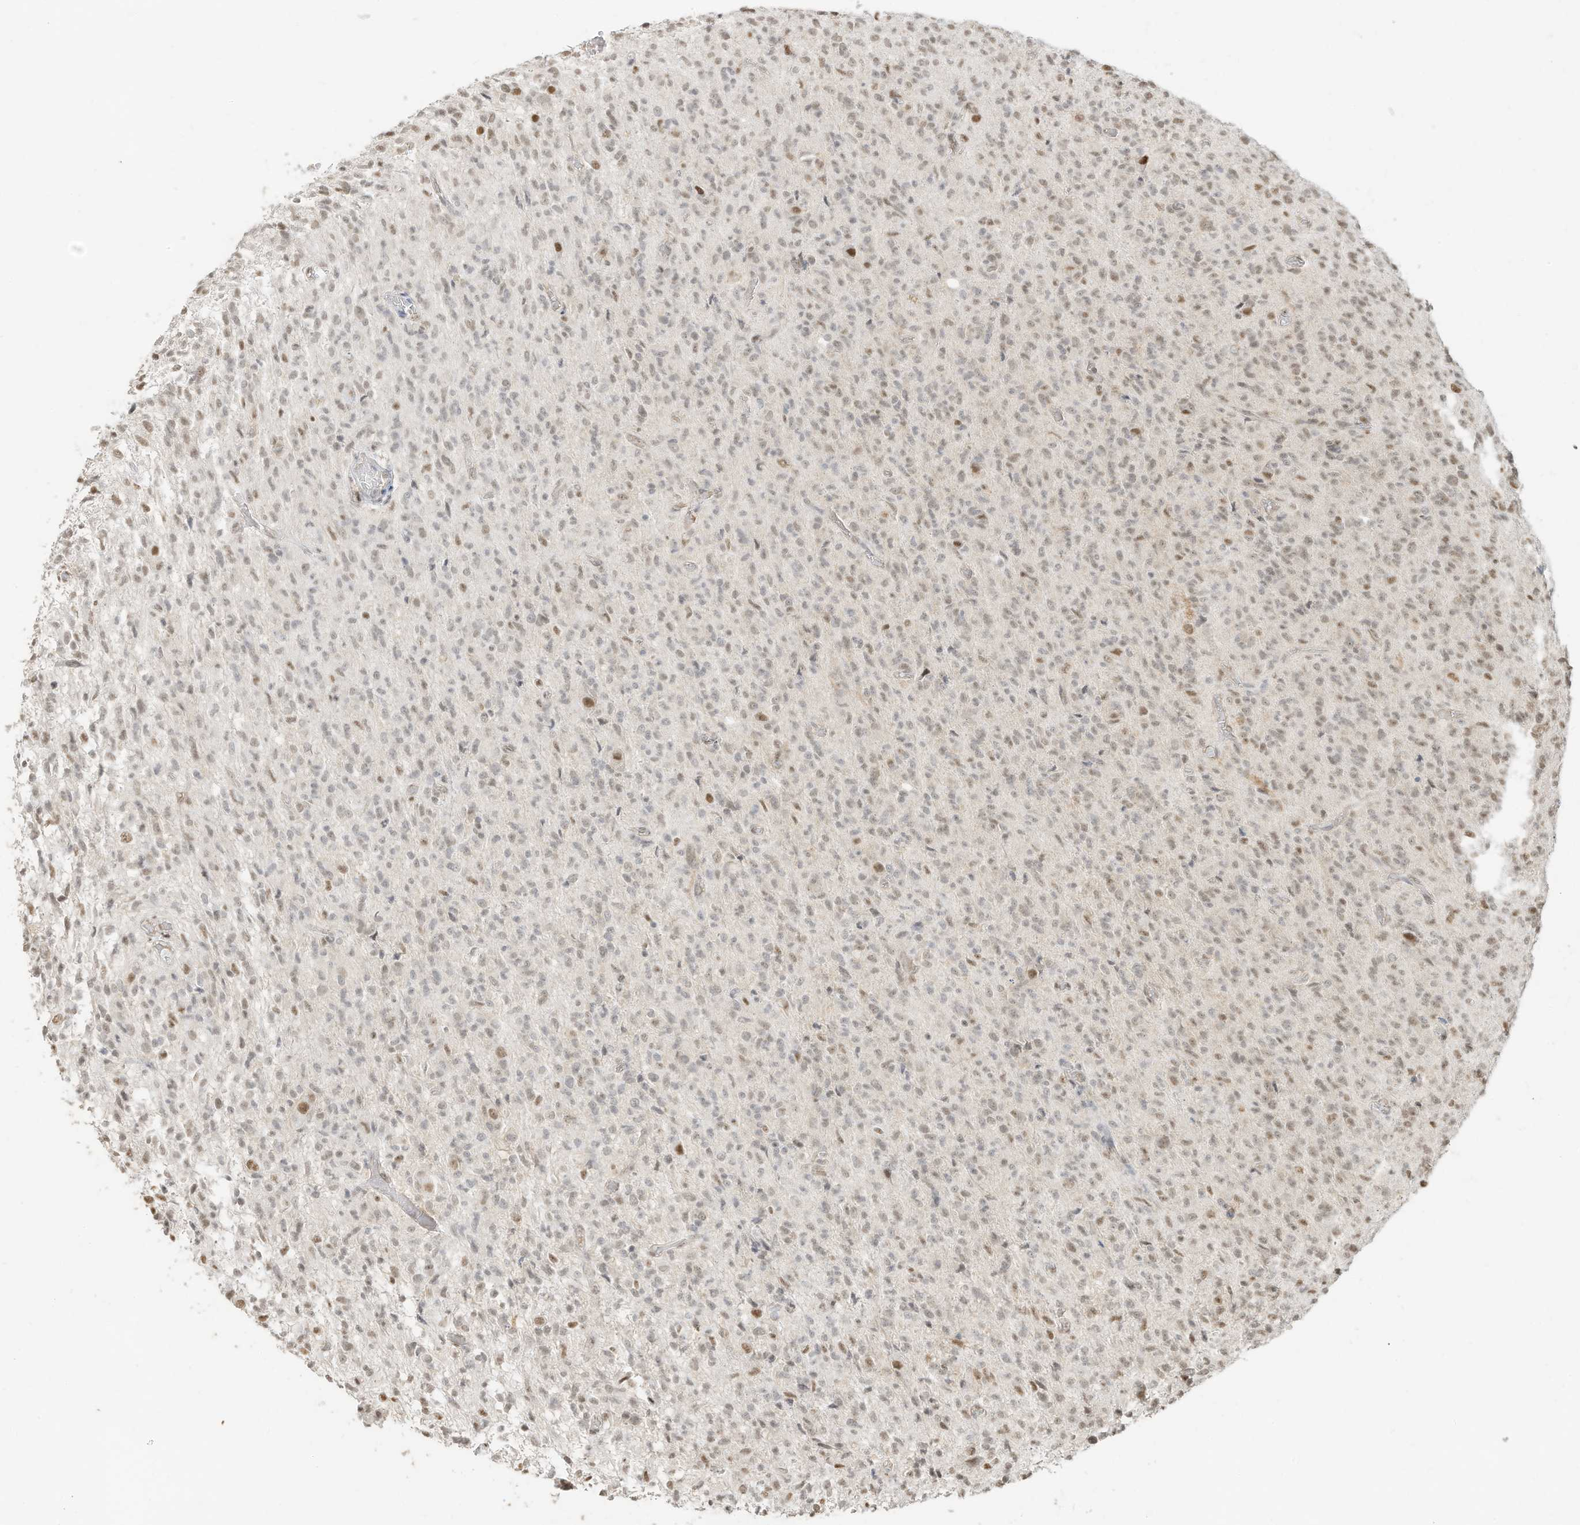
{"staining": {"intensity": "moderate", "quantity": "25%-75%", "location": "nuclear"}, "tissue": "glioma", "cell_type": "Tumor cells", "image_type": "cancer", "snomed": [{"axis": "morphology", "description": "Glioma, malignant, High grade"}, {"axis": "topography", "description": "Brain"}], "caption": "About 25%-75% of tumor cells in human glioma display moderate nuclear protein staining as visualized by brown immunohistochemical staining.", "gene": "NHSL1", "patient": {"sex": "female", "age": 57}}